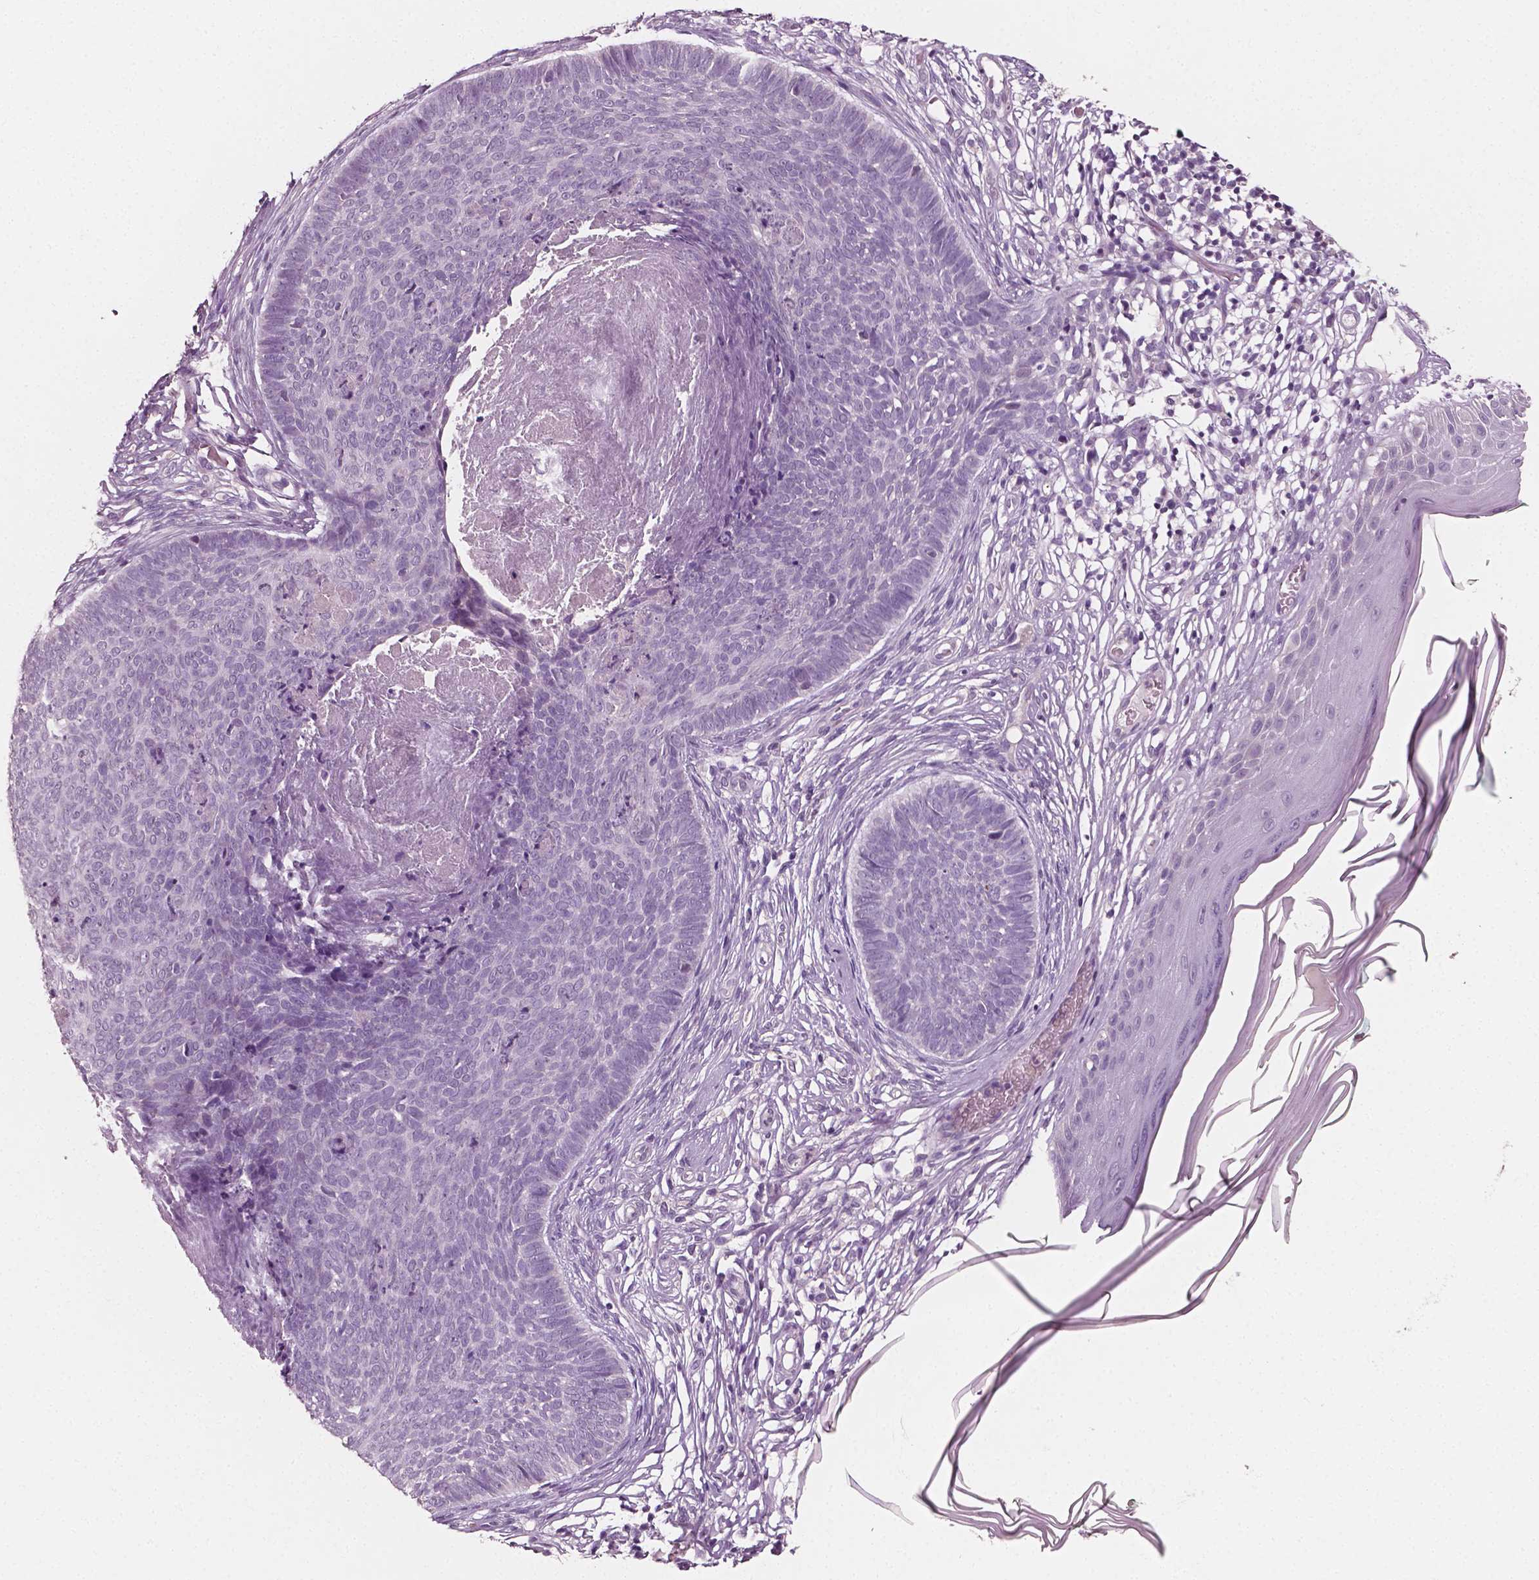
{"staining": {"intensity": "negative", "quantity": "none", "location": "none"}, "tissue": "skin cancer", "cell_type": "Tumor cells", "image_type": "cancer", "snomed": [{"axis": "morphology", "description": "Basal cell carcinoma"}, {"axis": "topography", "description": "Skin"}], "caption": "Protein analysis of basal cell carcinoma (skin) demonstrates no significant staining in tumor cells. (Stains: DAB immunohistochemistry (IHC) with hematoxylin counter stain, Microscopy: brightfield microscopy at high magnification).", "gene": "PLA2R1", "patient": {"sex": "male", "age": 85}}